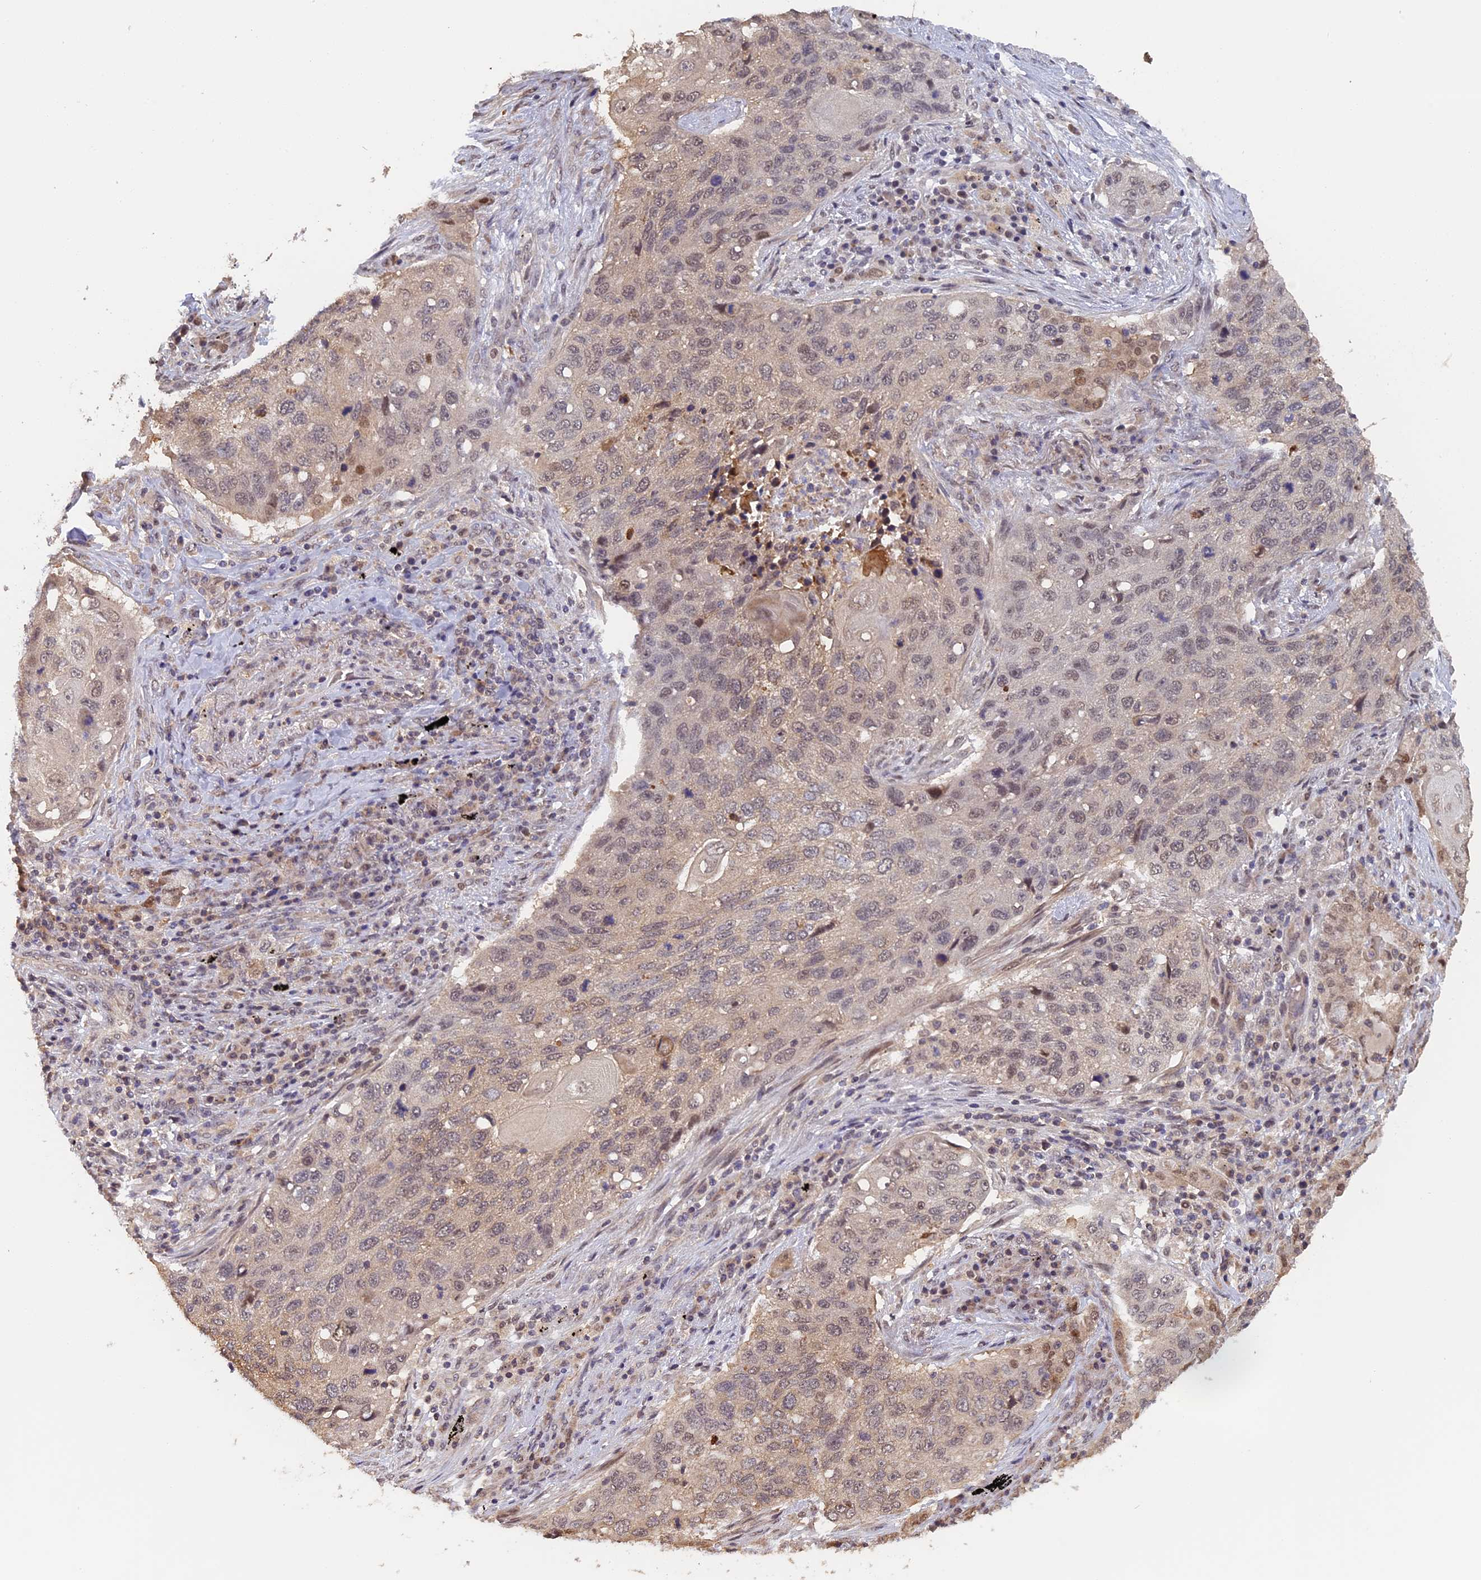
{"staining": {"intensity": "weak", "quantity": "25%-75%", "location": "cytoplasmic/membranous,nuclear"}, "tissue": "lung cancer", "cell_type": "Tumor cells", "image_type": "cancer", "snomed": [{"axis": "morphology", "description": "Squamous cell carcinoma, NOS"}, {"axis": "topography", "description": "Lung"}], "caption": "Immunohistochemical staining of lung cancer shows weak cytoplasmic/membranous and nuclear protein positivity in about 25%-75% of tumor cells.", "gene": "FAM98C", "patient": {"sex": "female", "age": 63}}